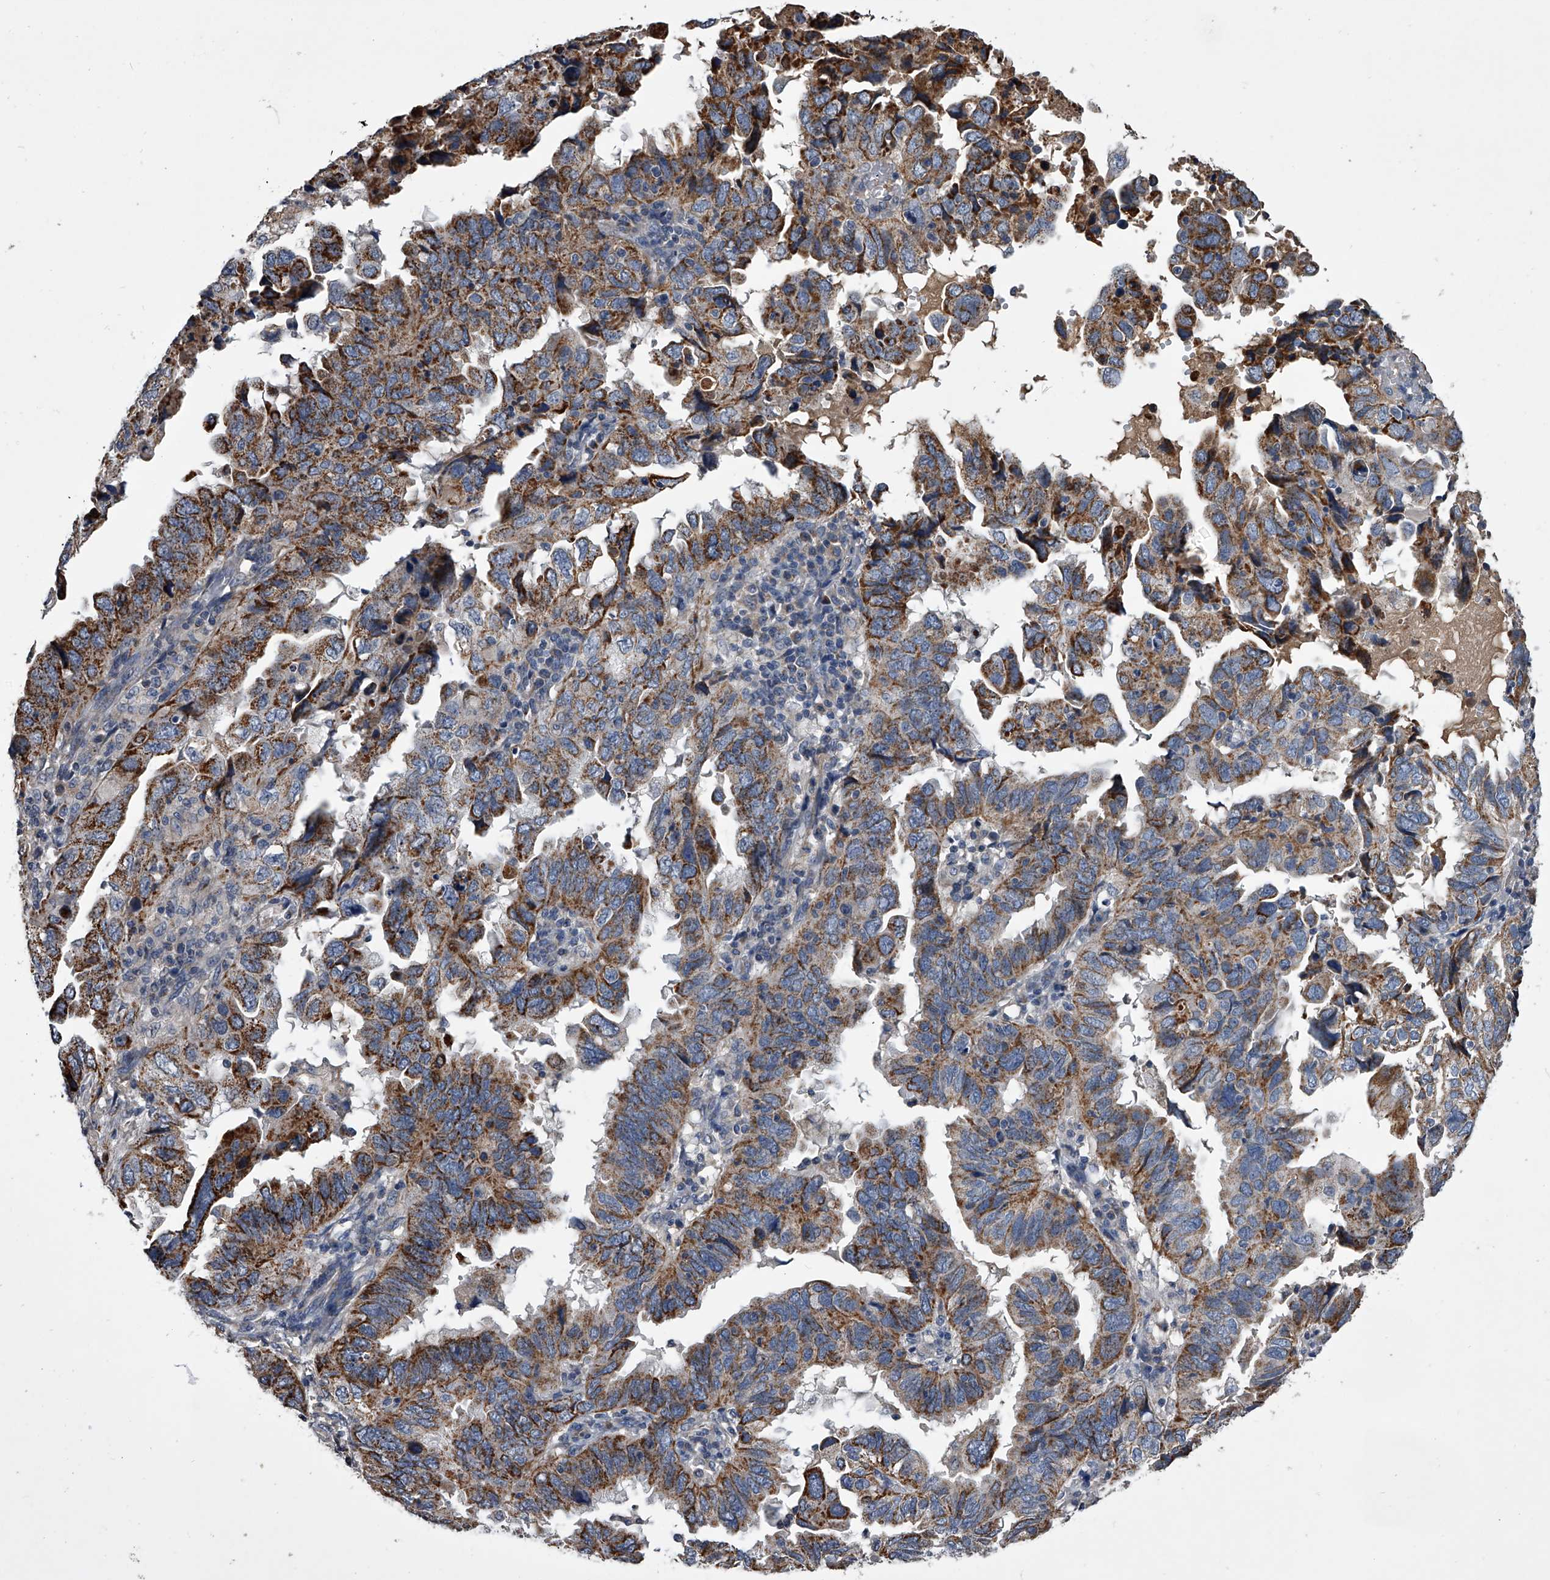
{"staining": {"intensity": "strong", "quantity": ">75%", "location": "cytoplasmic/membranous"}, "tissue": "endometrial cancer", "cell_type": "Tumor cells", "image_type": "cancer", "snomed": [{"axis": "morphology", "description": "Adenocarcinoma, NOS"}, {"axis": "topography", "description": "Uterus"}], "caption": "Immunohistochemistry (IHC) staining of endometrial cancer (adenocarcinoma), which demonstrates high levels of strong cytoplasmic/membranous staining in about >75% of tumor cells indicating strong cytoplasmic/membranous protein positivity. The staining was performed using DAB (brown) for protein detection and nuclei were counterstained in hematoxylin (blue).", "gene": "NRP1", "patient": {"sex": "female", "age": 77}}